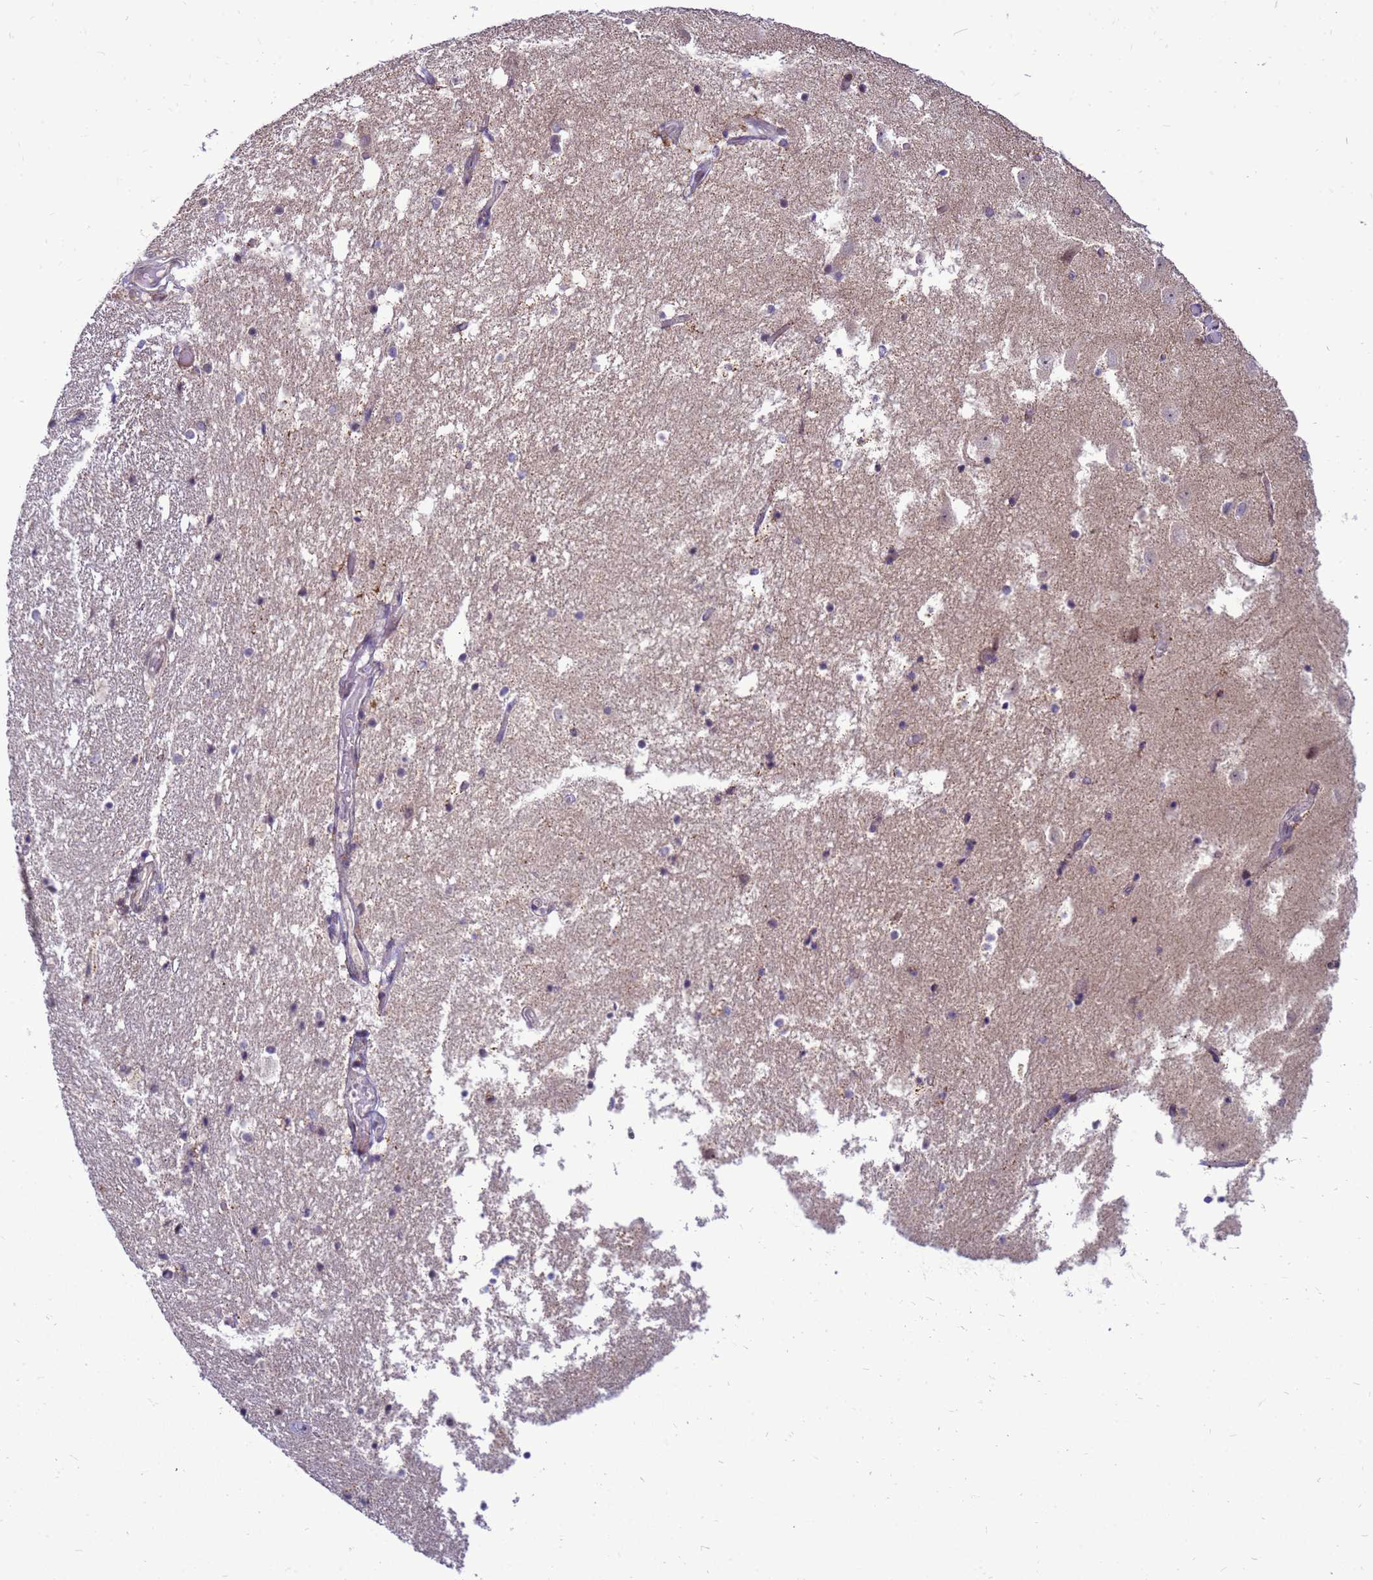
{"staining": {"intensity": "weak", "quantity": "<25%", "location": "cytoplasmic/membranous"}, "tissue": "hippocampus", "cell_type": "Glial cells", "image_type": "normal", "snomed": [{"axis": "morphology", "description": "Normal tissue, NOS"}, {"axis": "topography", "description": "Hippocampus"}], "caption": "Human hippocampus stained for a protein using IHC displays no expression in glial cells.", "gene": "C12orf43", "patient": {"sex": "female", "age": 52}}